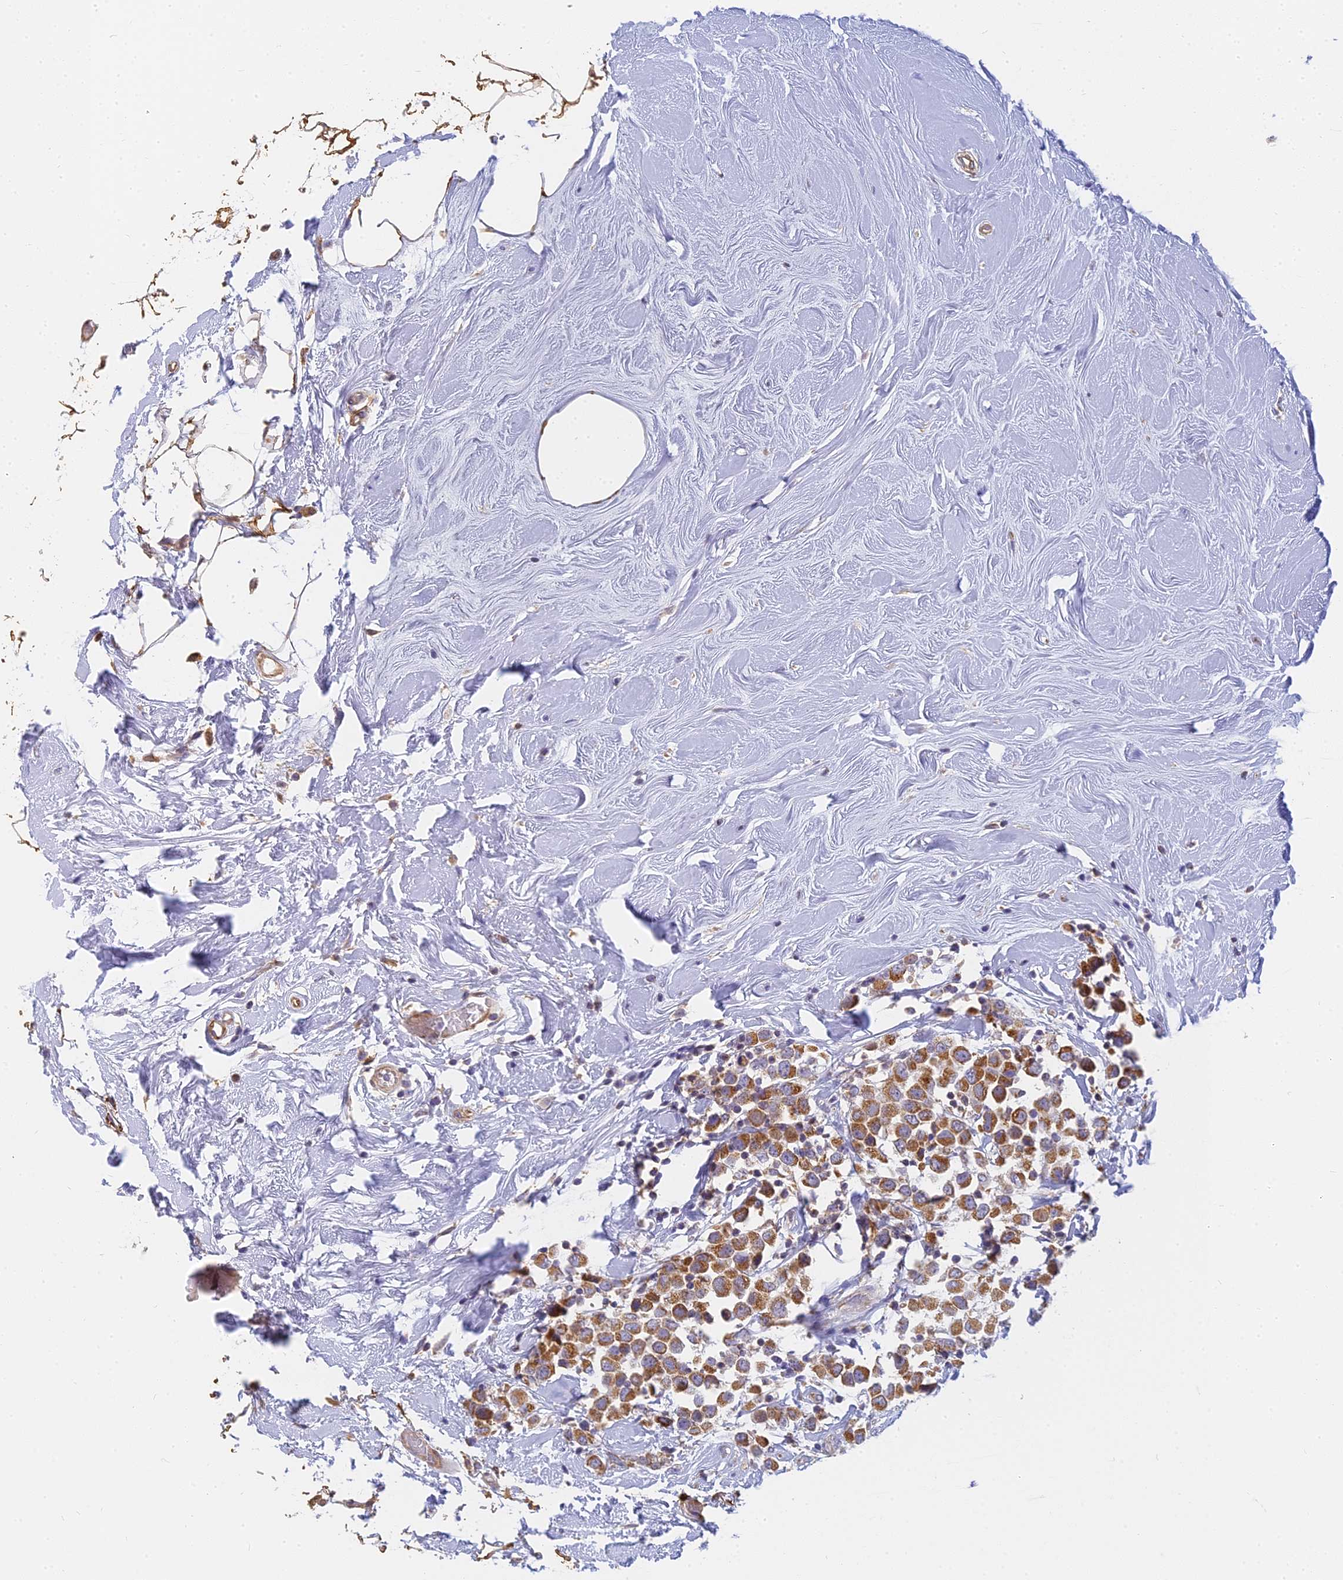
{"staining": {"intensity": "moderate", "quantity": ">75%", "location": "cytoplasmic/membranous"}, "tissue": "breast cancer", "cell_type": "Tumor cells", "image_type": "cancer", "snomed": [{"axis": "morphology", "description": "Duct carcinoma"}, {"axis": "topography", "description": "Breast"}], "caption": "Breast cancer was stained to show a protein in brown. There is medium levels of moderate cytoplasmic/membranous expression in approximately >75% of tumor cells. Immunohistochemistry stains the protein of interest in brown and the nuclei are stained blue.", "gene": "MRPL15", "patient": {"sex": "female", "age": 61}}